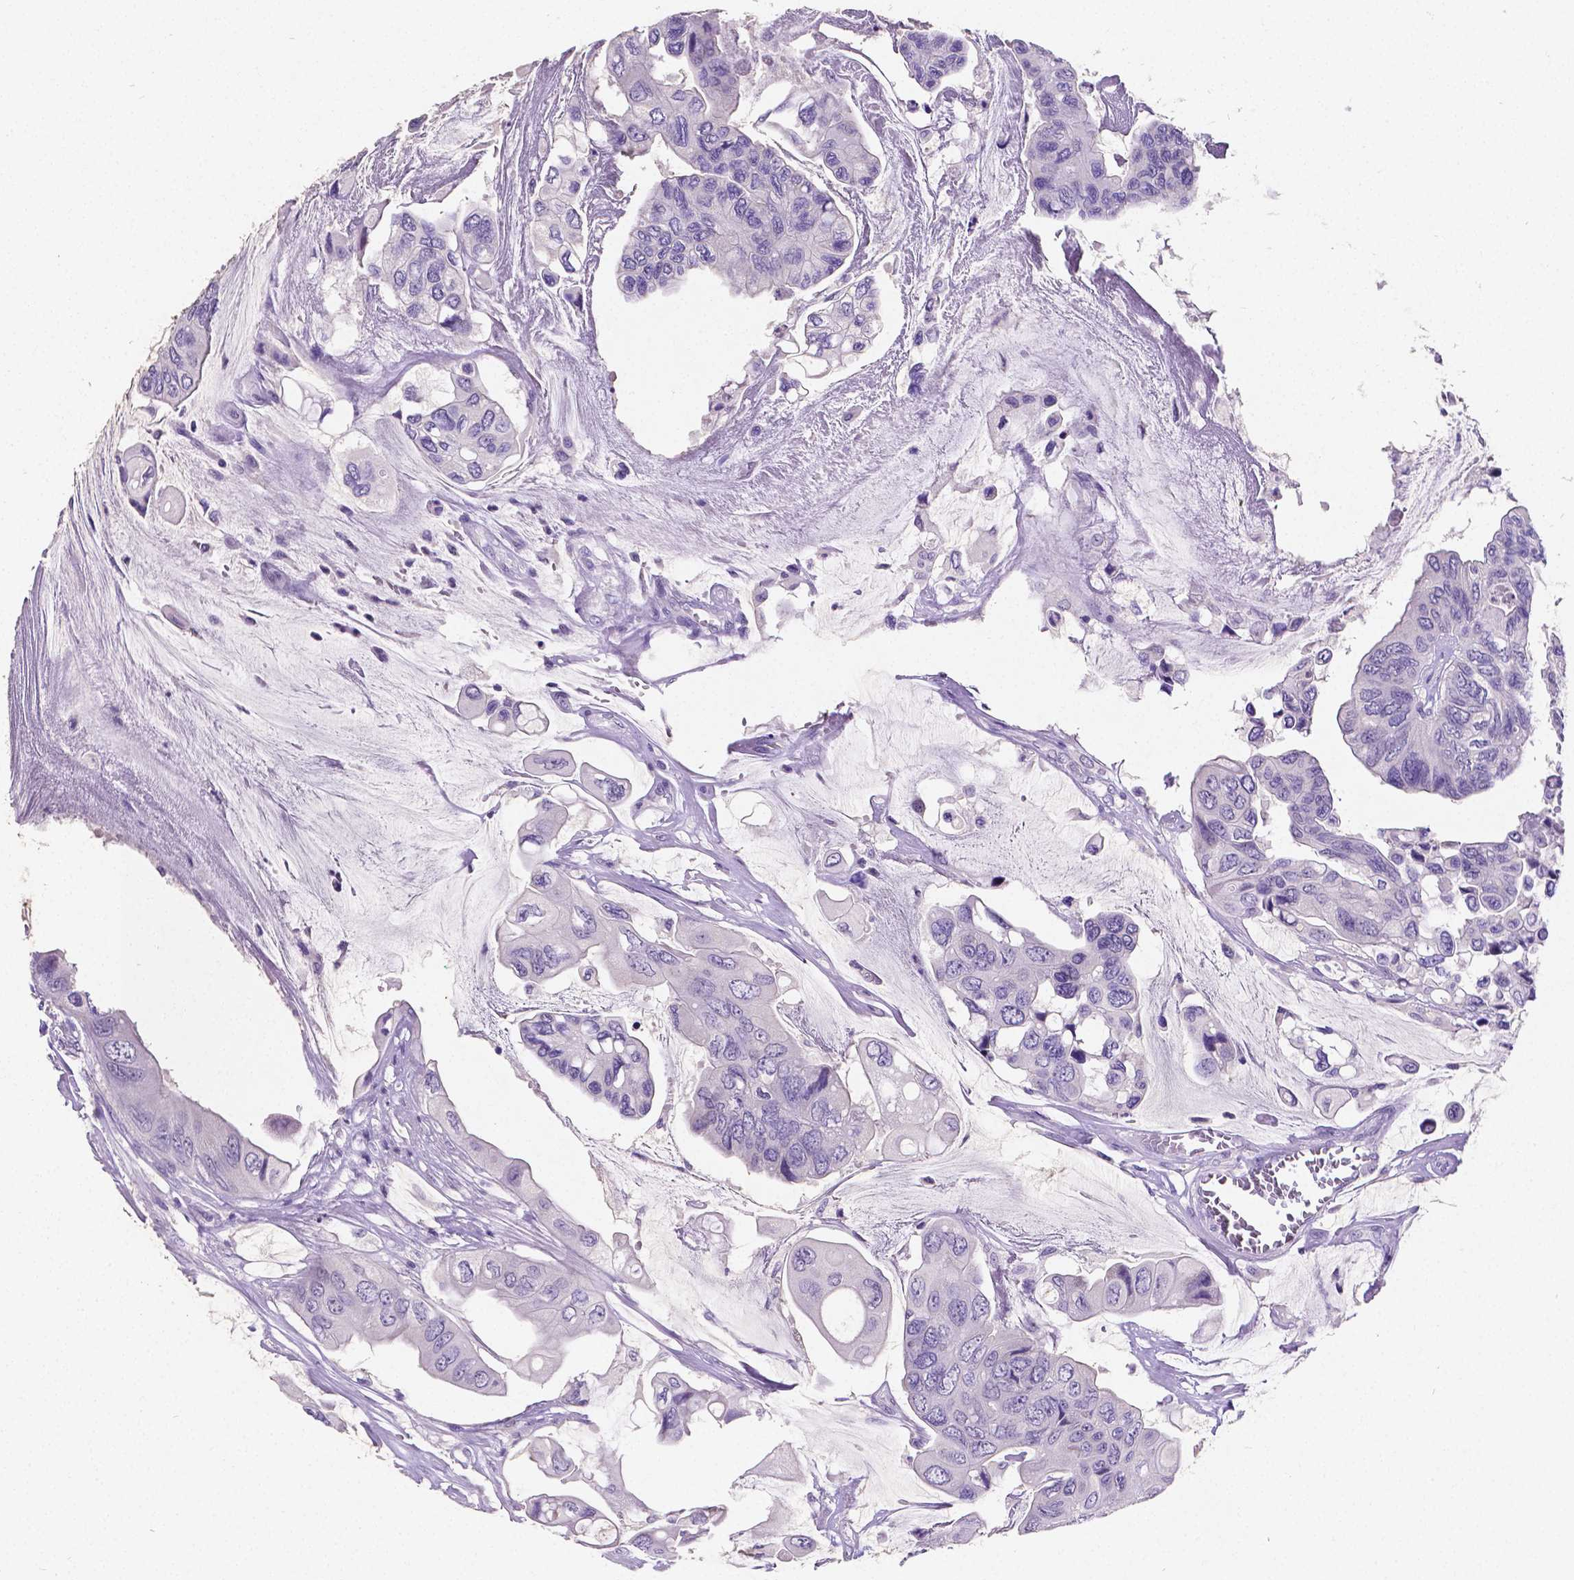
{"staining": {"intensity": "negative", "quantity": "none", "location": "none"}, "tissue": "colorectal cancer", "cell_type": "Tumor cells", "image_type": "cancer", "snomed": [{"axis": "morphology", "description": "Adenocarcinoma, NOS"}, {"axis": "topography", "description": "Rectum"}], "caption": "Immunohistochemistry (IHC) micrograph of neoplastic tissue: human colorectal cancer (adenocarcinoma) stained with DAB (3,3'-diaminobenzidine) demonstrates no significant protein expression in tumor cells.", "gene": "SATB2", "patient": {"sex": "male", "age": 63}}